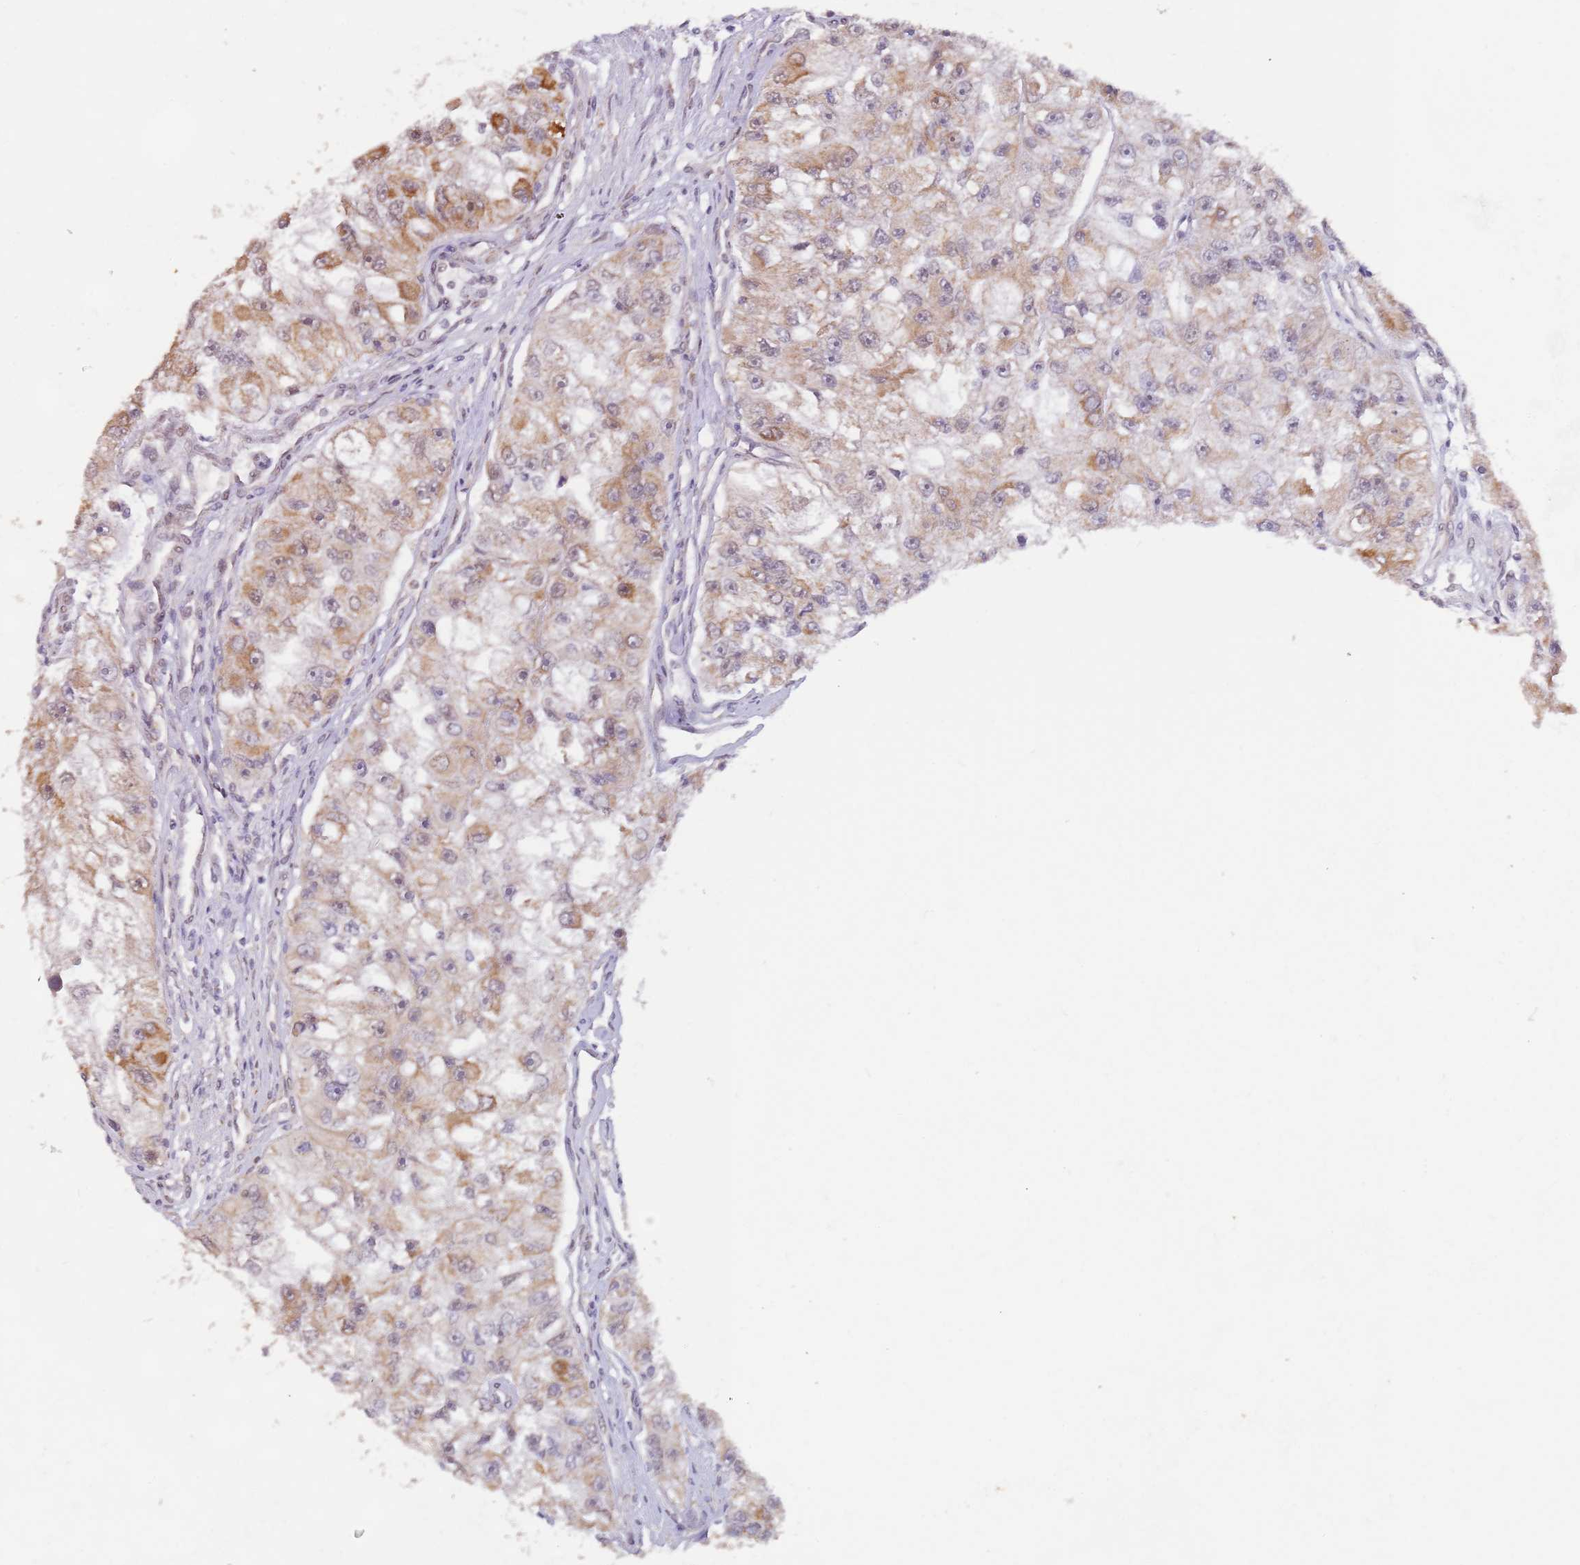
{"staining": {"intensity": "moderate", "quantity": "25%-75%", "location": "cytoplasmic/membranous"}, "tissue": "renal cancer", "cell_type": "Tumor cells", "image_type": "cancer", "snomed": [{"axis": "morphology", "description": "Adenocarcinoma, NOS"}, {"axis": "topography", "description": "Kidney"}], "caption": "Tumor cells reveal moderate cytoplasmic/membranous expression in approximately 25%-75% of cells in renal adenocarcinoma.", "gene": "UQCC3", "patient": {"sex": "male", "age": 63}}